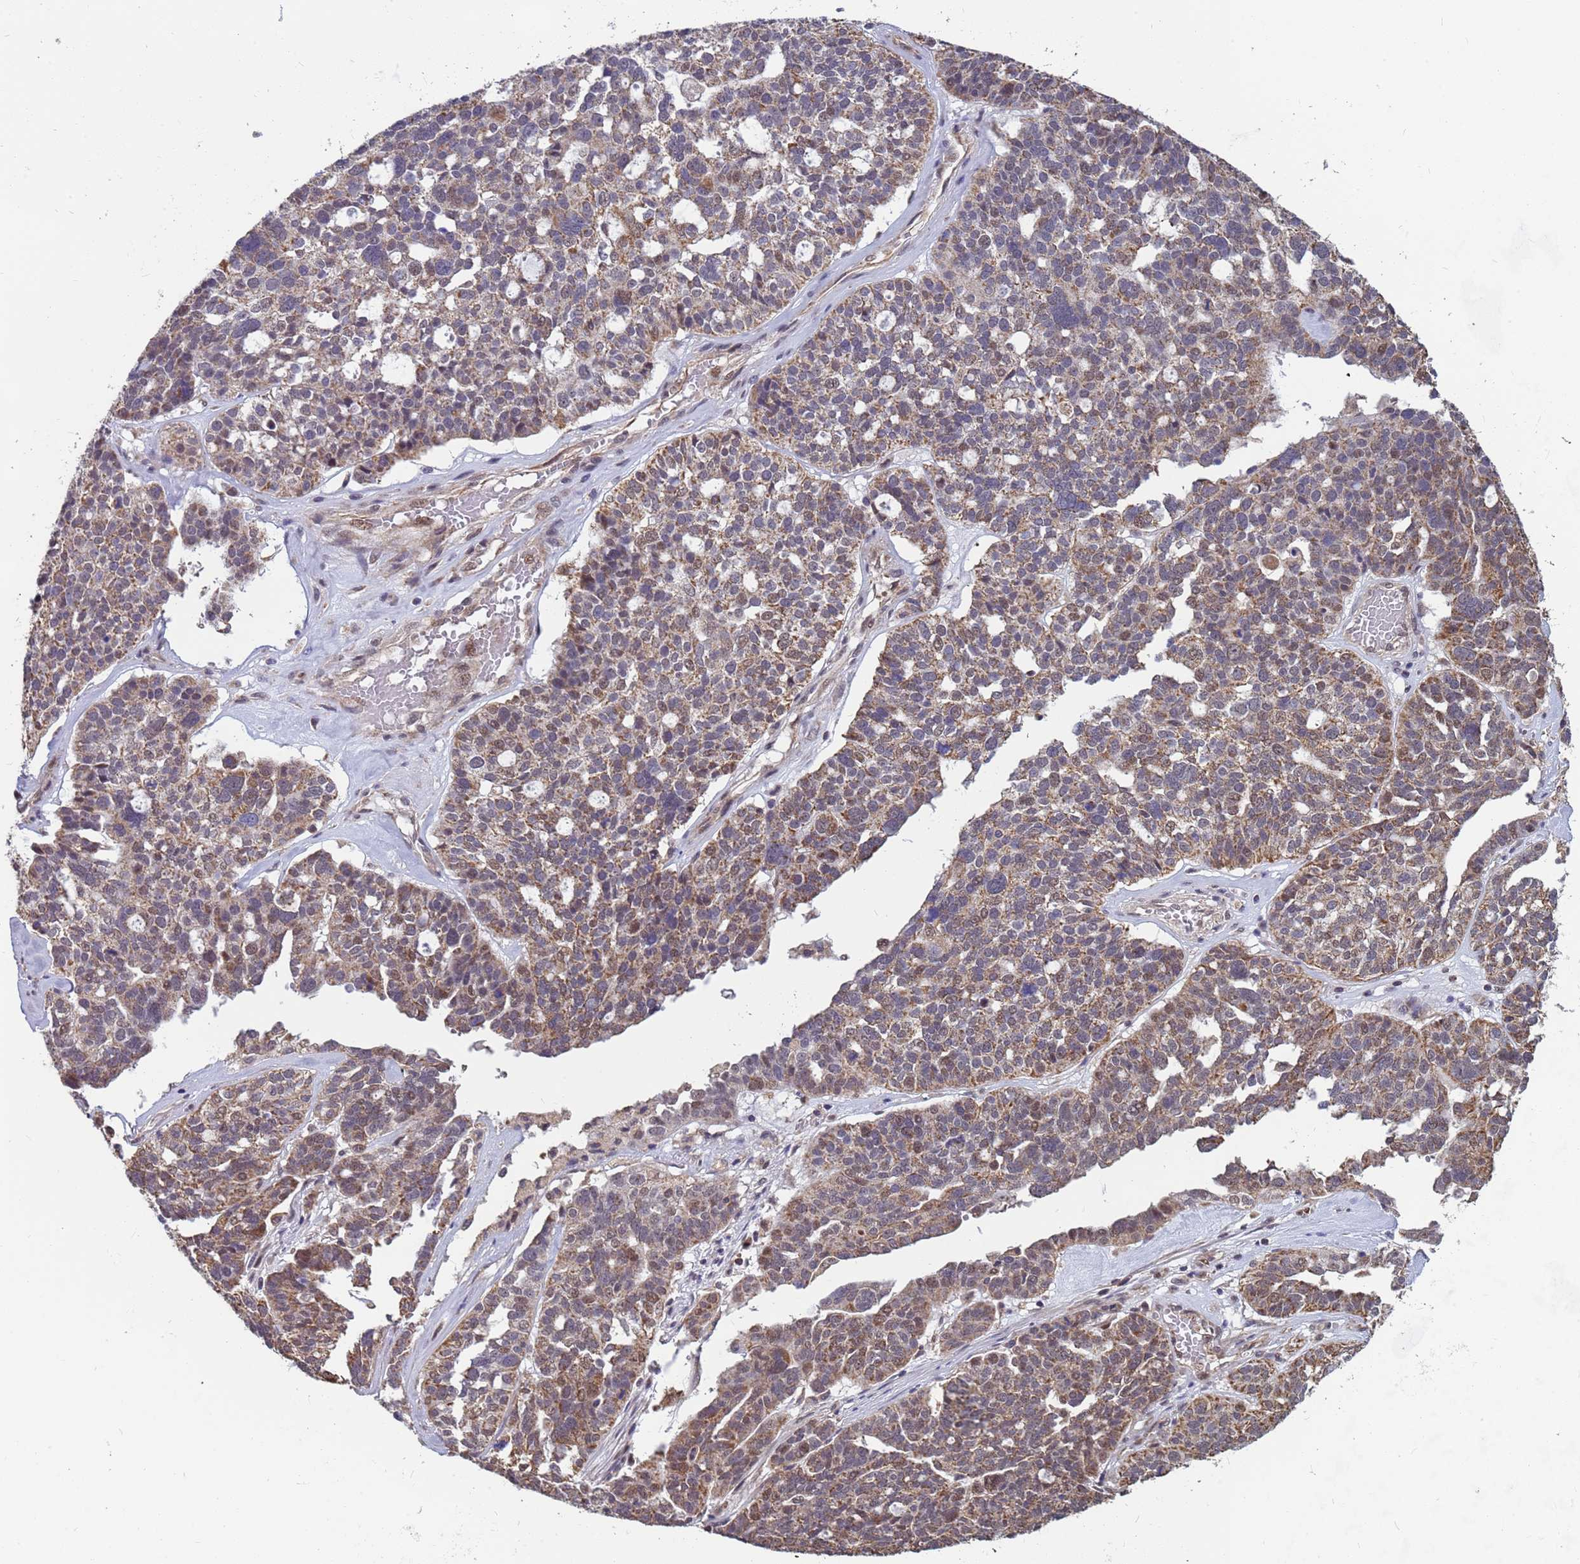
{"staining": {"intensity": "moderate", "quantity": "25%-75%", "location": "cytoplasmic/membranous"}, "tissue": "ovarian cancer", "cell_type": "Tumor cells", "image_type": "cancer", "snomed": [{"axis": "morphology", "description": "Cystadenocarcinoma, serous, NOS"}, {"axis": "topography", "description": "Ovary"}], "caption": "Immunohistochemical staining of ovarian cancer (serous cystadenocarcinoma) exhibits medium levels of moderate cytoplasmic/membranous protein positivity in approximately 25%-75% of tumor cells.", "gene": "DENND2B", "patient": {"sex": "female", "age": 59}}